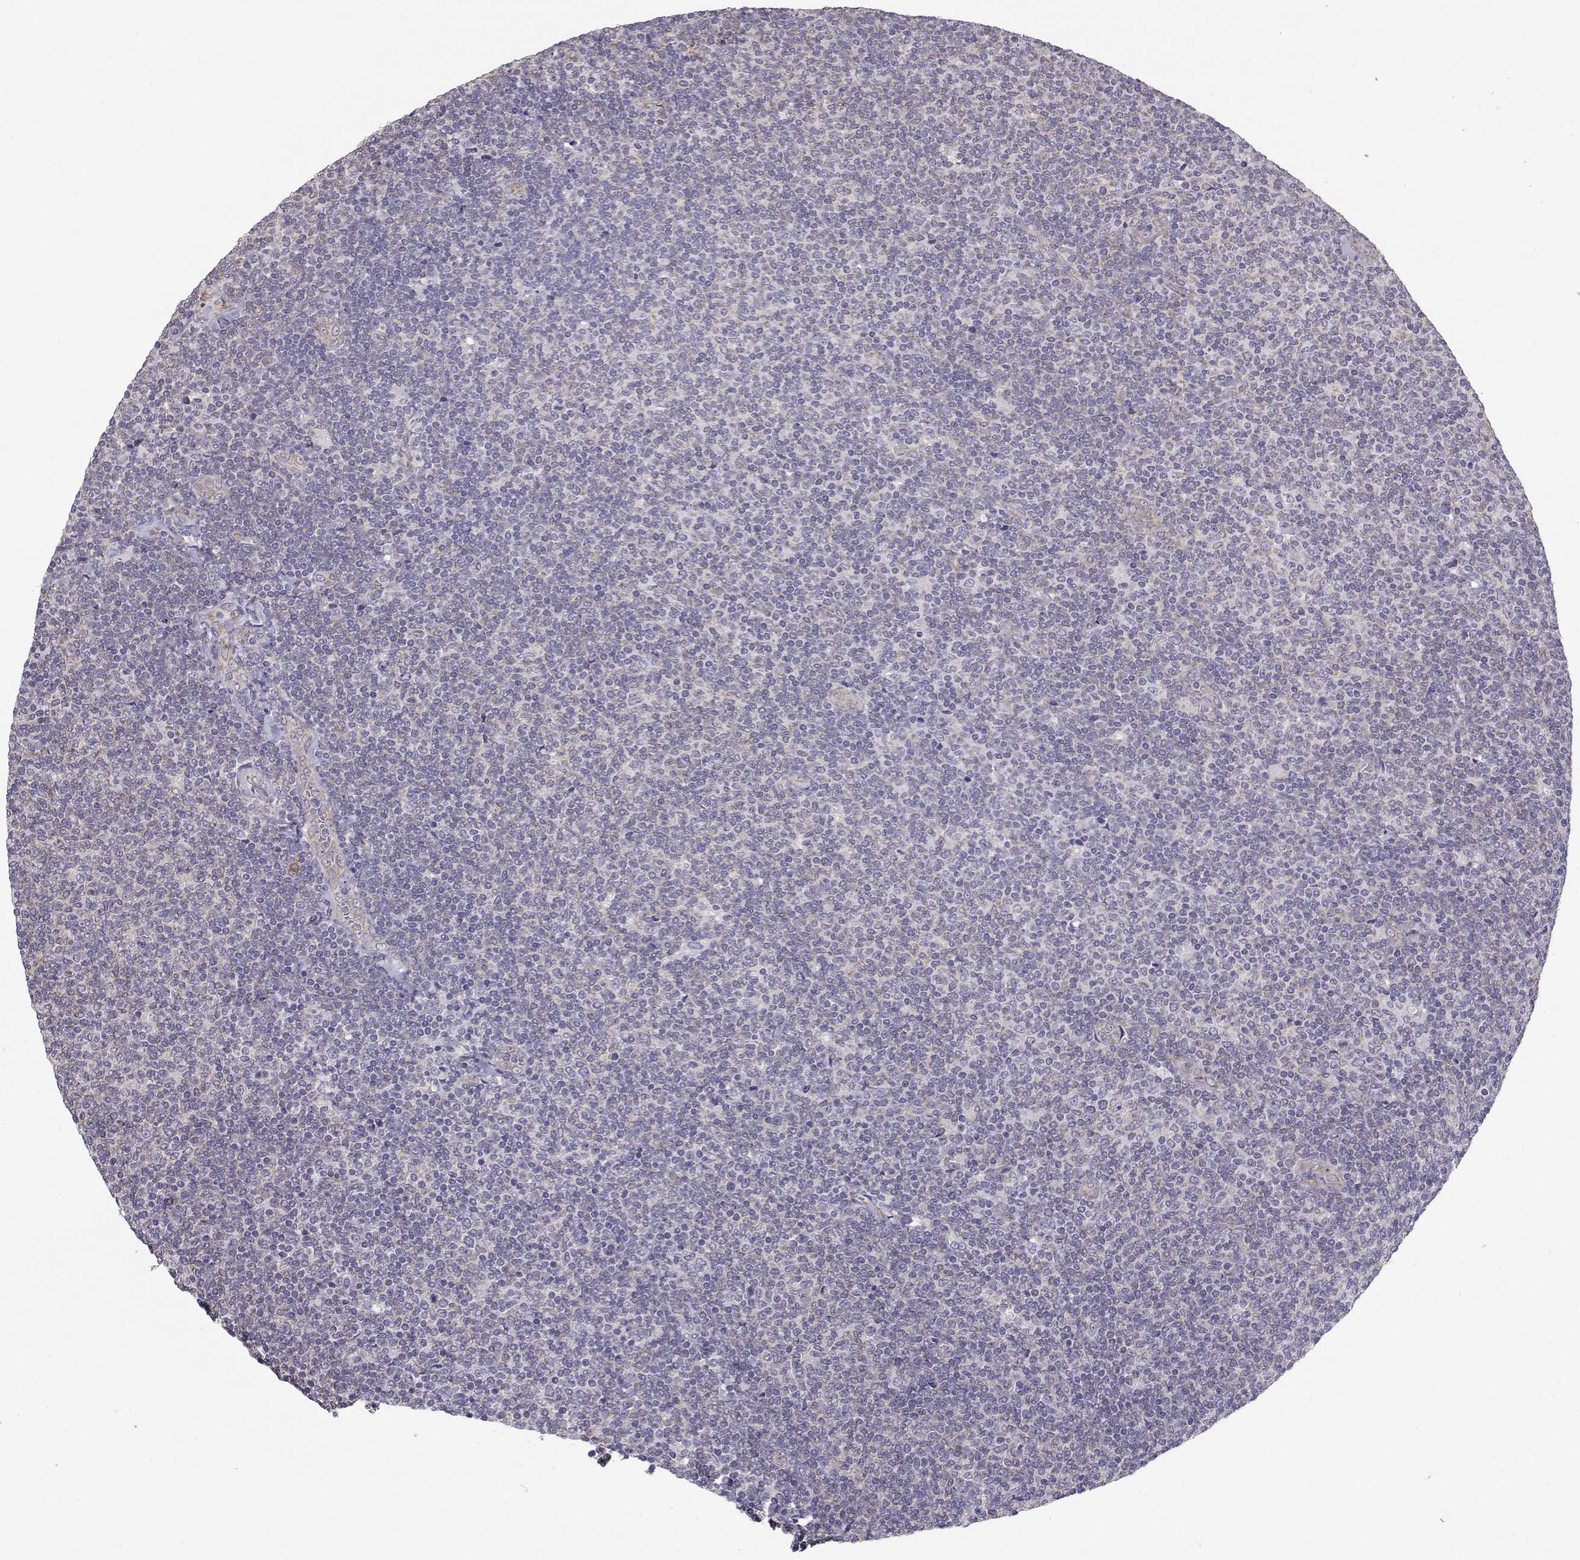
{"staining": {"intensity": "negative", "quantity": "none", "location": "none"}, "tissue": "lymphoma", "cell_type": "Tumor cells", "image_type": "cancer", "snomed": [{"axis": "morphology", "description": "Malignant lymphoma, non-Hodgkin's type, Low grade"}, {"axis": "topography", "description": "Lymph node"}], "caption": "There is no significant positivity in tumor cells of malignant lymphoma, non-Hodgkin's type (low-grade).", "gene": "BEND6", "patient": {"sex": "male", "age": 52}}